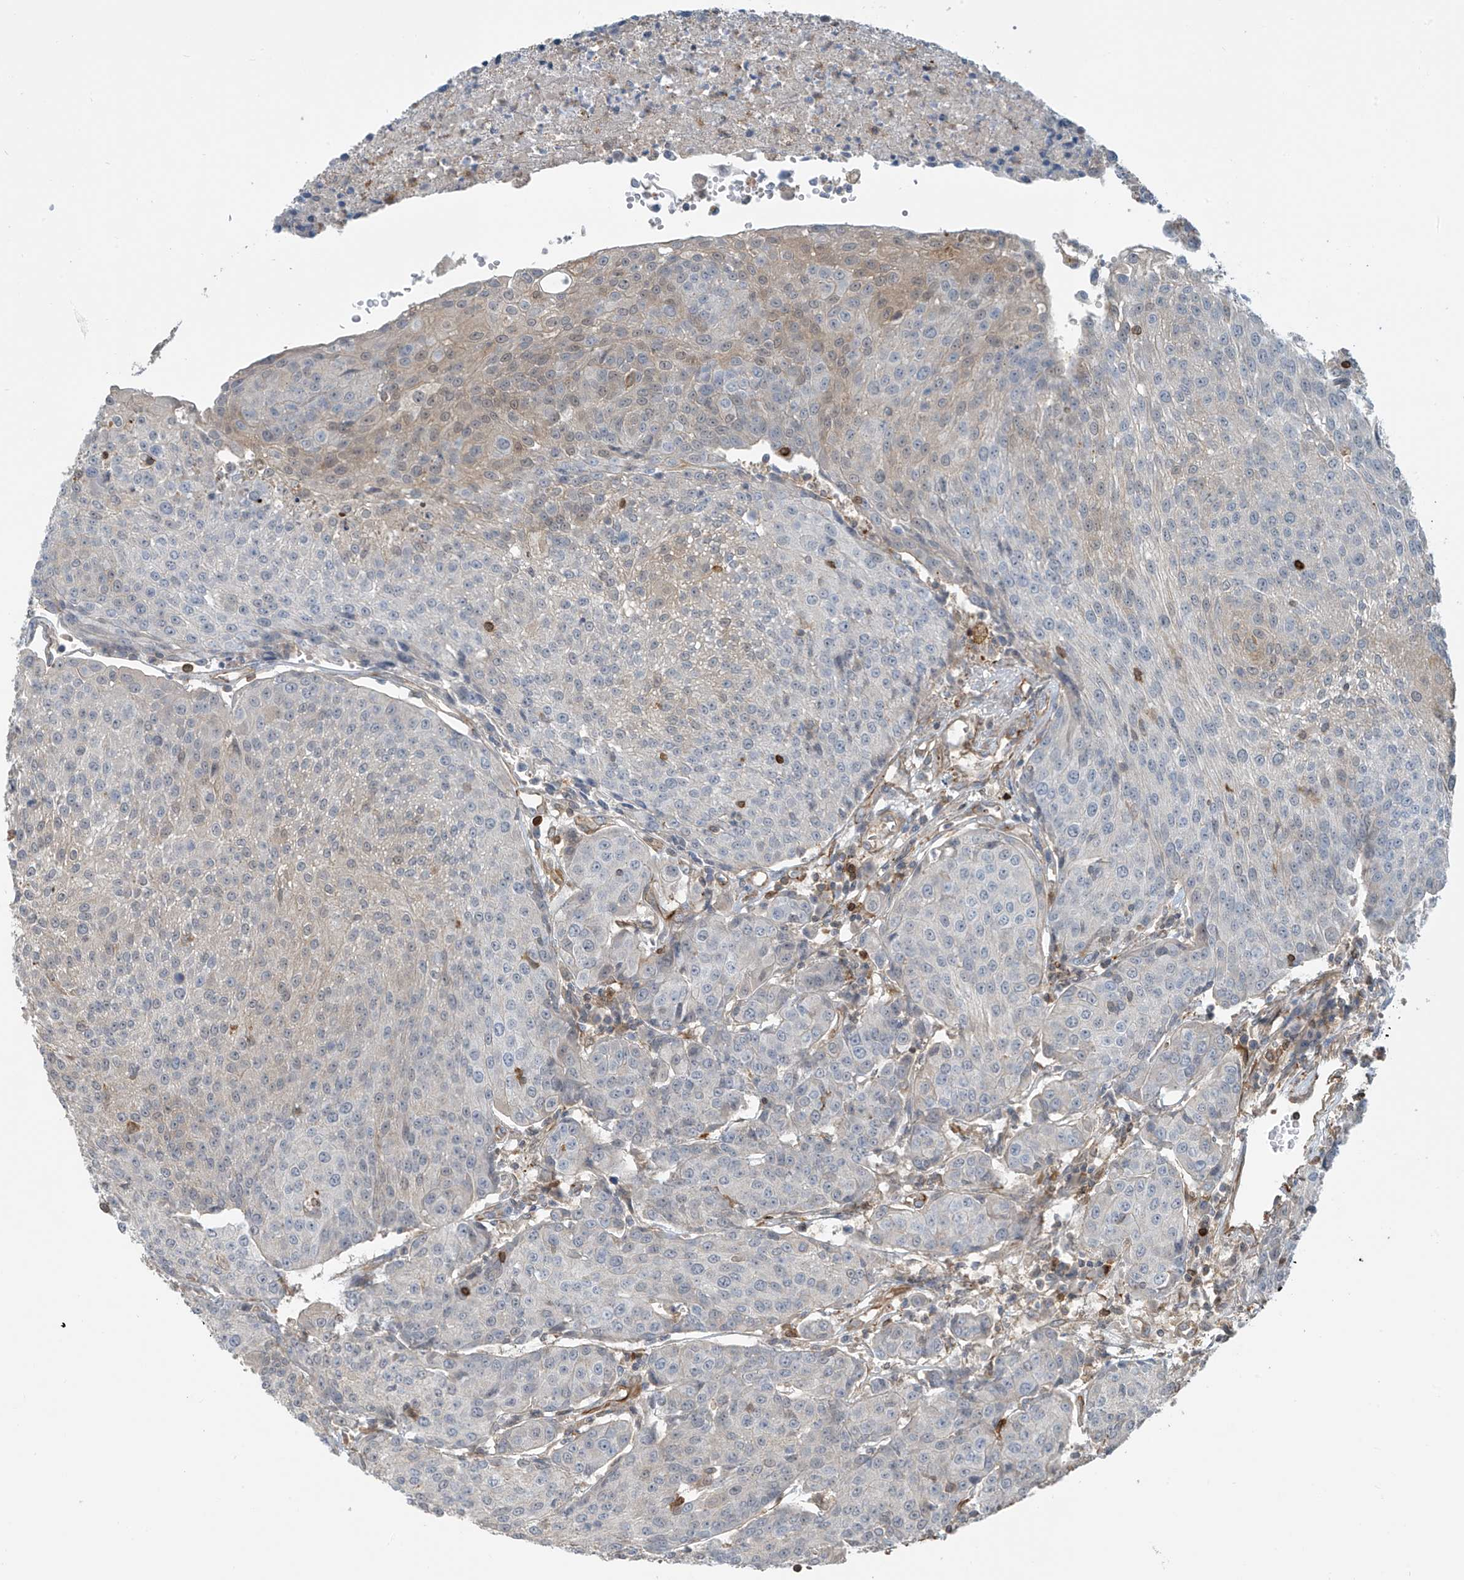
{"staining": {"intensity": "weak", "quantity": "<25%", "location": "cytoplasmic/membranous"}, "tissue": "urothelial cancer", "cell_type": "Tumor cells", "image_type": "cancer", "snomed": [{"axis": "morphology", "description": "Urothelial carcinoma, High grade"}, {"axis": "topography", "description": "Urinary bladder"}], "caption": "Immunohistochemical staining of human urothelial cancer shows no significant staining in tumor cells.", "gene": "SH3BGRL3", "patient": {"sex": "female", "age": 85}}